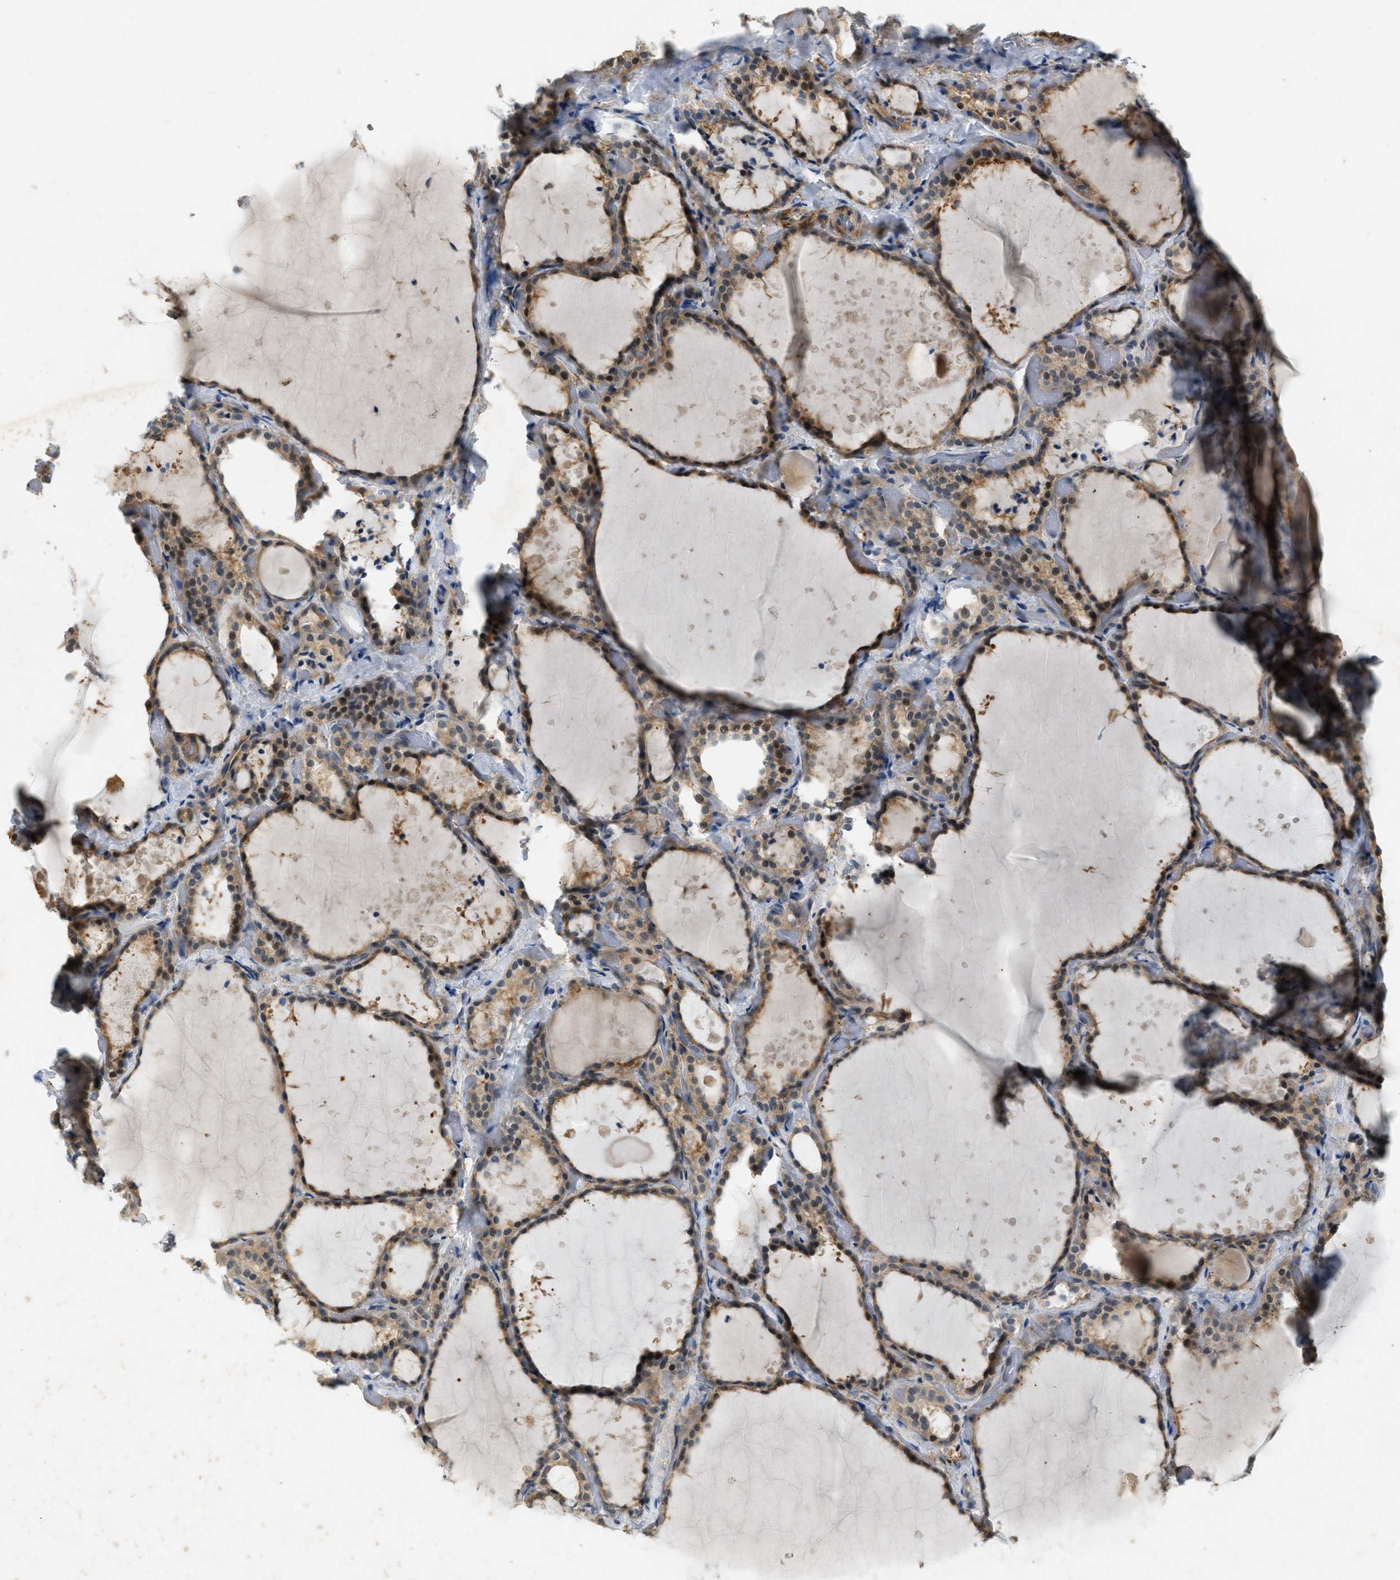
{"staining": {"intensity": "moderate", "quantity": ">75%", "location": "cytoplasmic/membranous,nuclear"}, "tissue": "thyroid gland", "cell_type": "Glandular cells", "image_type": "normal", "snomed": [{"axis": "morphology", "description": "Normal tissue, NOS"}, {"axis": "topography", "description": "Thyroid gland"}], "caption": "Immunohistochemical staining of unremarkable human thyroid gland displays moderate cytoplasmic/membranous,nuclear protein positivity in approximately >75% of glandular cells.", "gene": "PDCL3", "patient": {"sex": "female", "age": 44}}